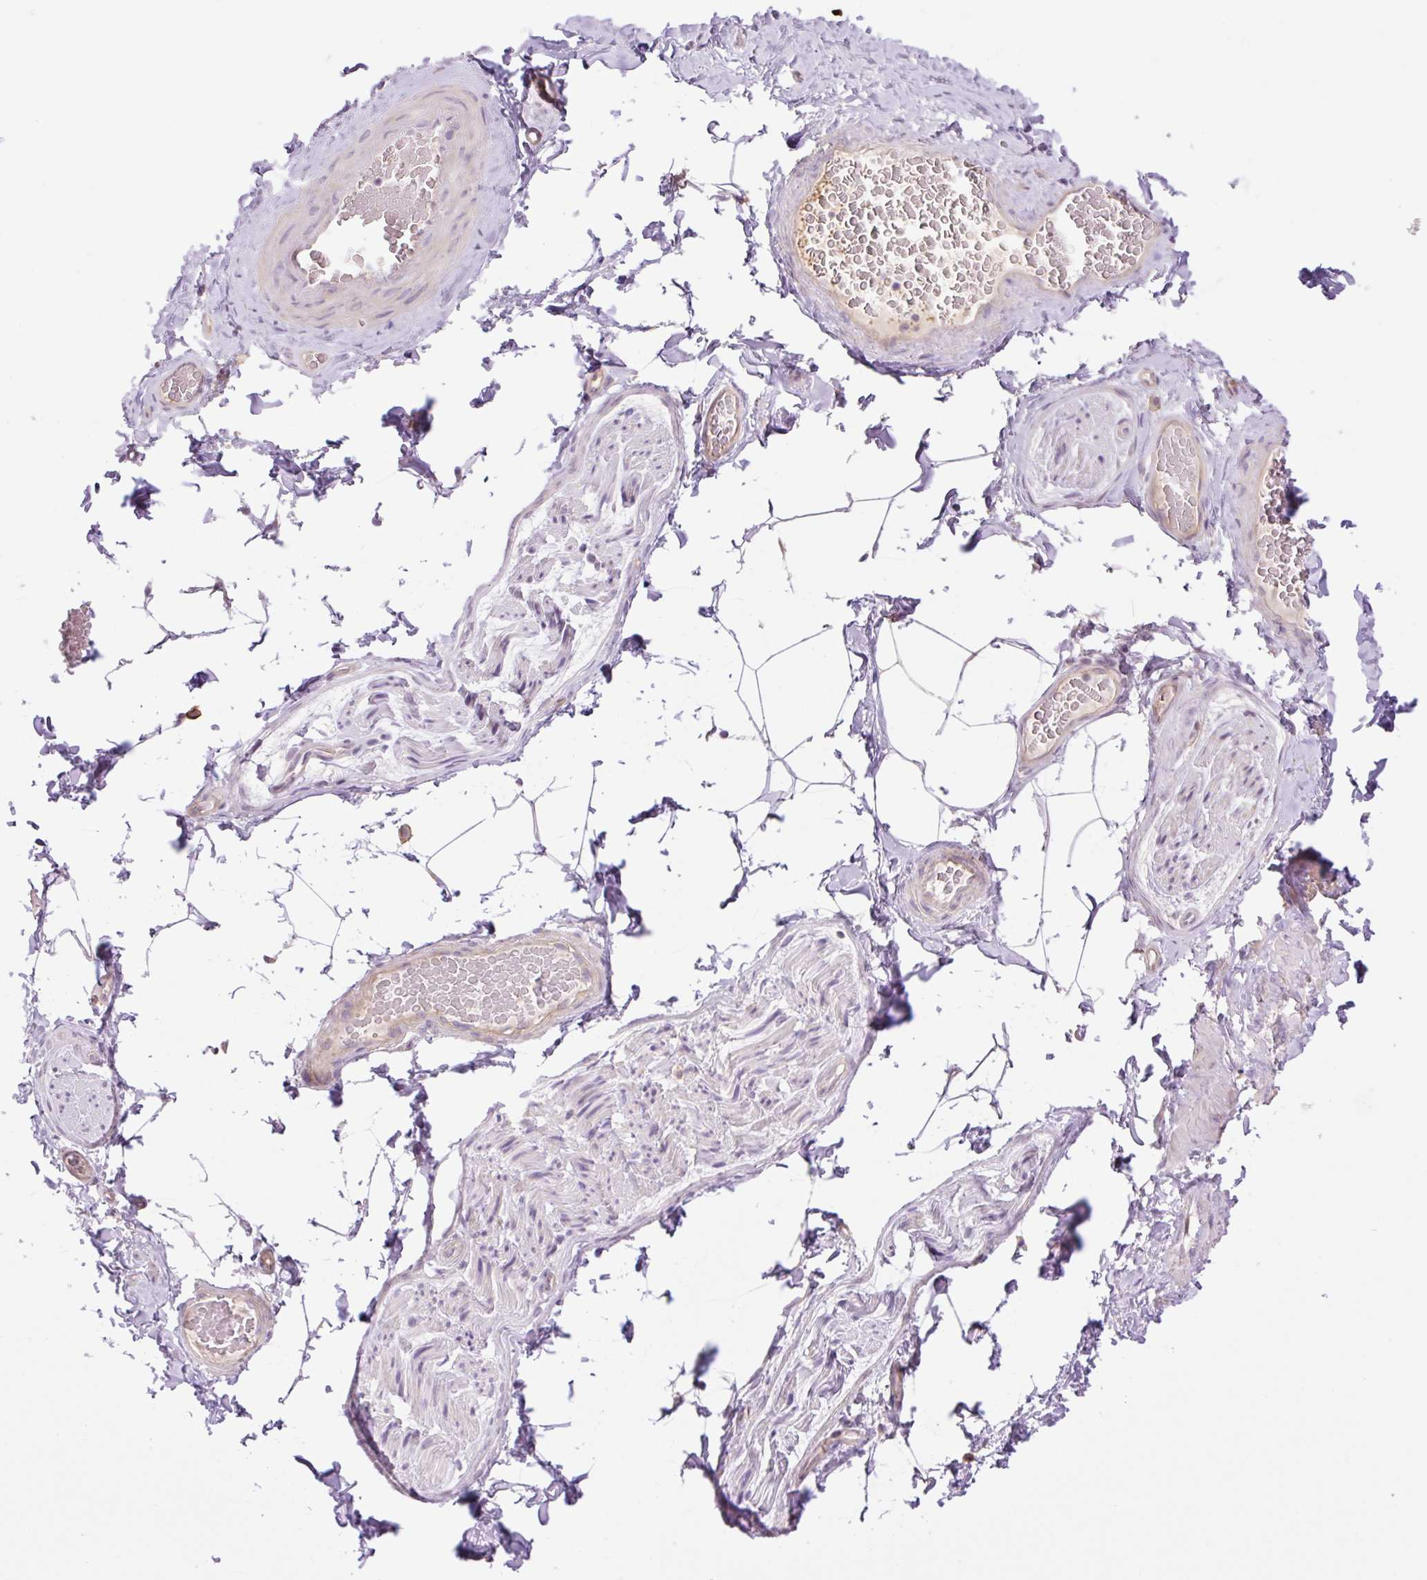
{"staining": {"intensity": "negative", "quantity": "none", "location": "none"}, "tissue": "adipose tissue", "cell_type": "Adipocytes", "image_type": "normal", "snomed": [{"axis": "morphology", "description": "Normal tissue, NOS"}, {"axis": "topography", "description": "Vascular tissue"}, {"axis": "topography", "description": "Peripheral nerve tissue"}], "caption": "Adipocytes are negative for protein expression in normal human adipose tissue. (DAB (3,3'-diaminobenzidine) immunohistochemistry, high magnification).", "gene": "GRID2", "patient": {"sex": "male", "age": 41}}